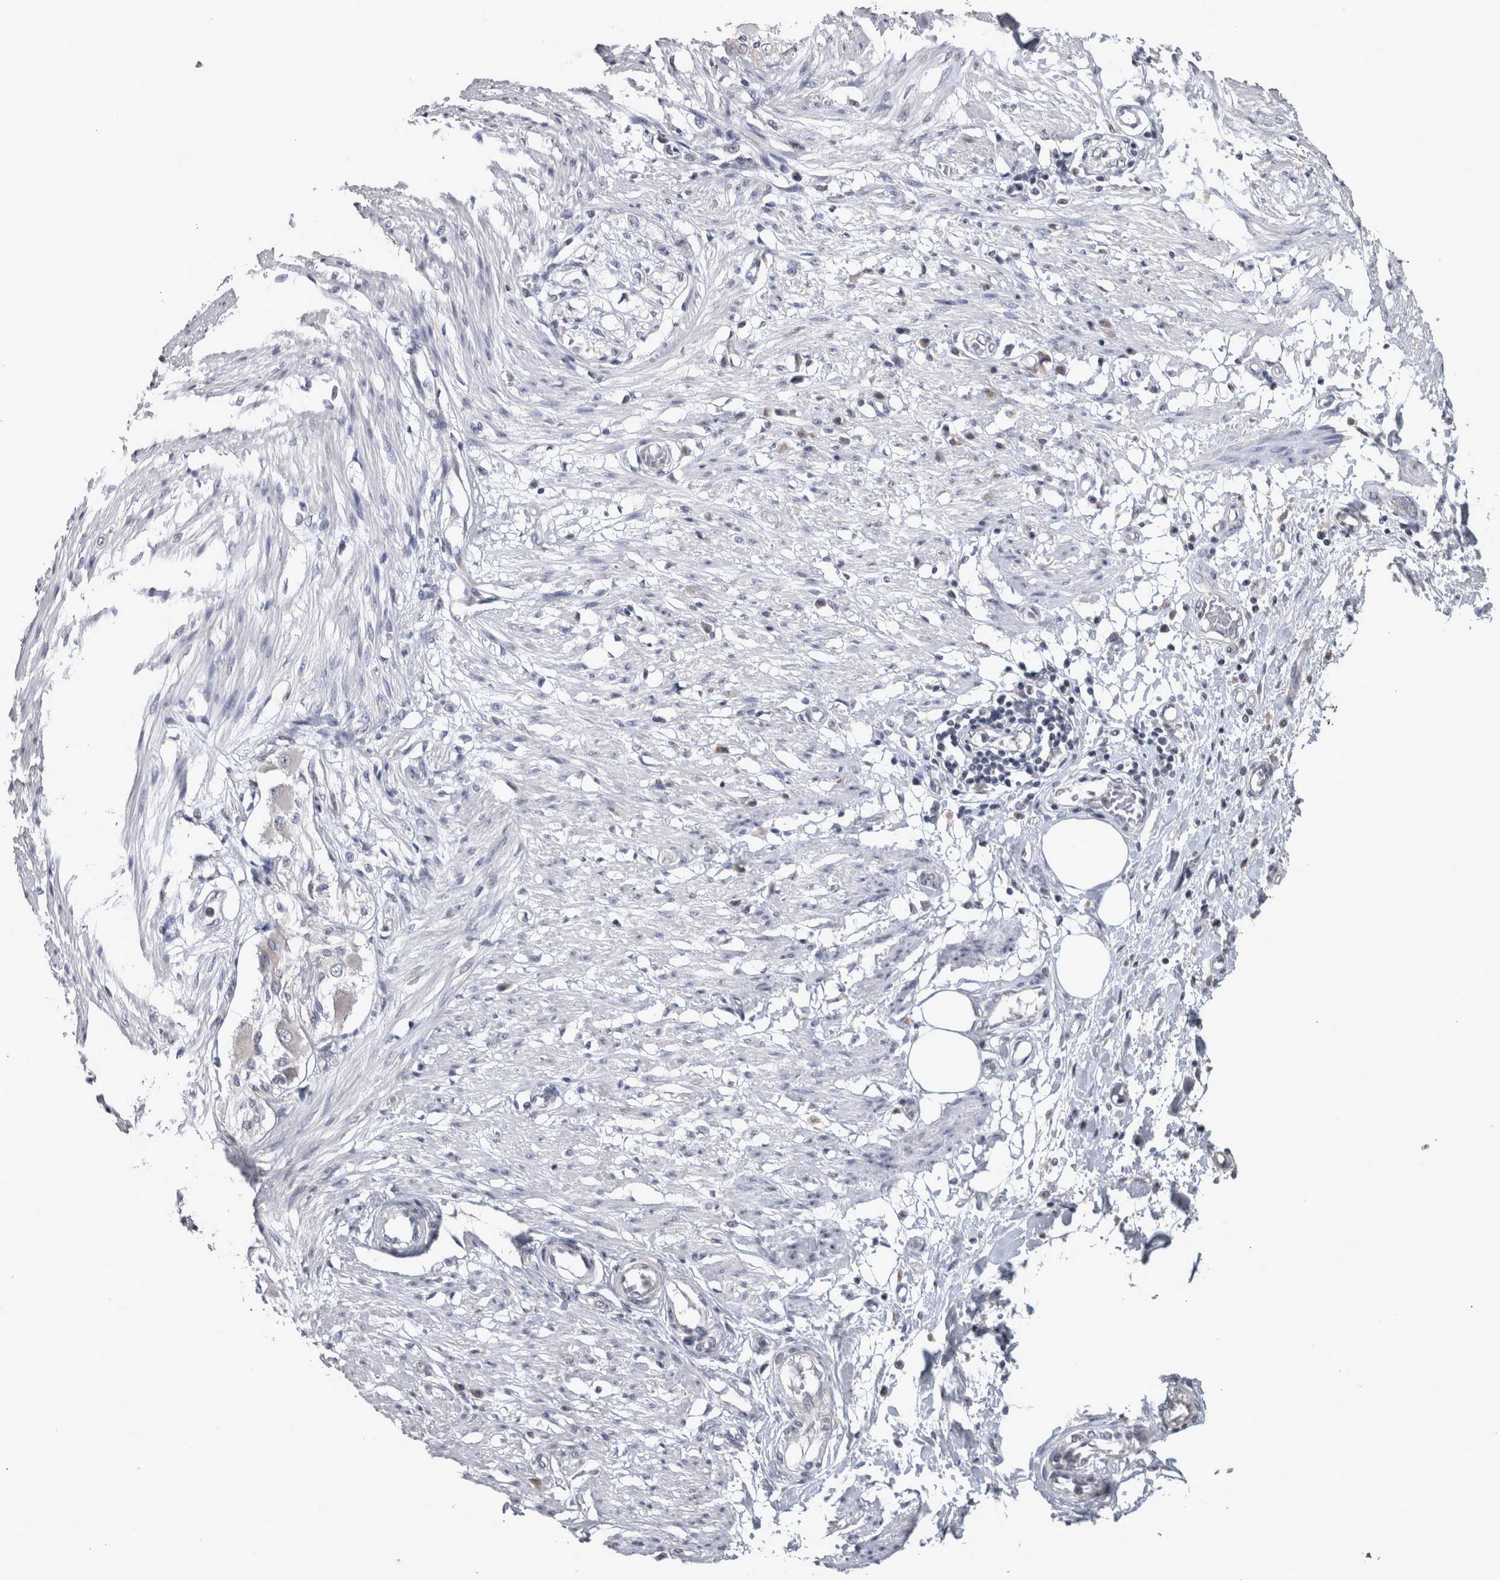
{"staining": {"intensity": "negative", "quantity": "none", "location": "none"}, "tissue": "smooth muscle", "cell_type": "Smooth muscle cells", "image_type": "normal", "snomed": [{"axis": "morphology", "description": "Normal tissue, NOS"}, {"axis": "morphology", "description": "Adenocarcinoma, NOS"}, {"axis": "topography", "description": "Smooth muscle"}, {"axis": "topography", "description": "Colon"}], "caption": "Histopathology image shows no significant protein positivity in smooth muscle cells of normal smooth muscle.", "gene": "WNT7A", "patient": {"sex": "male", "age": 14}}